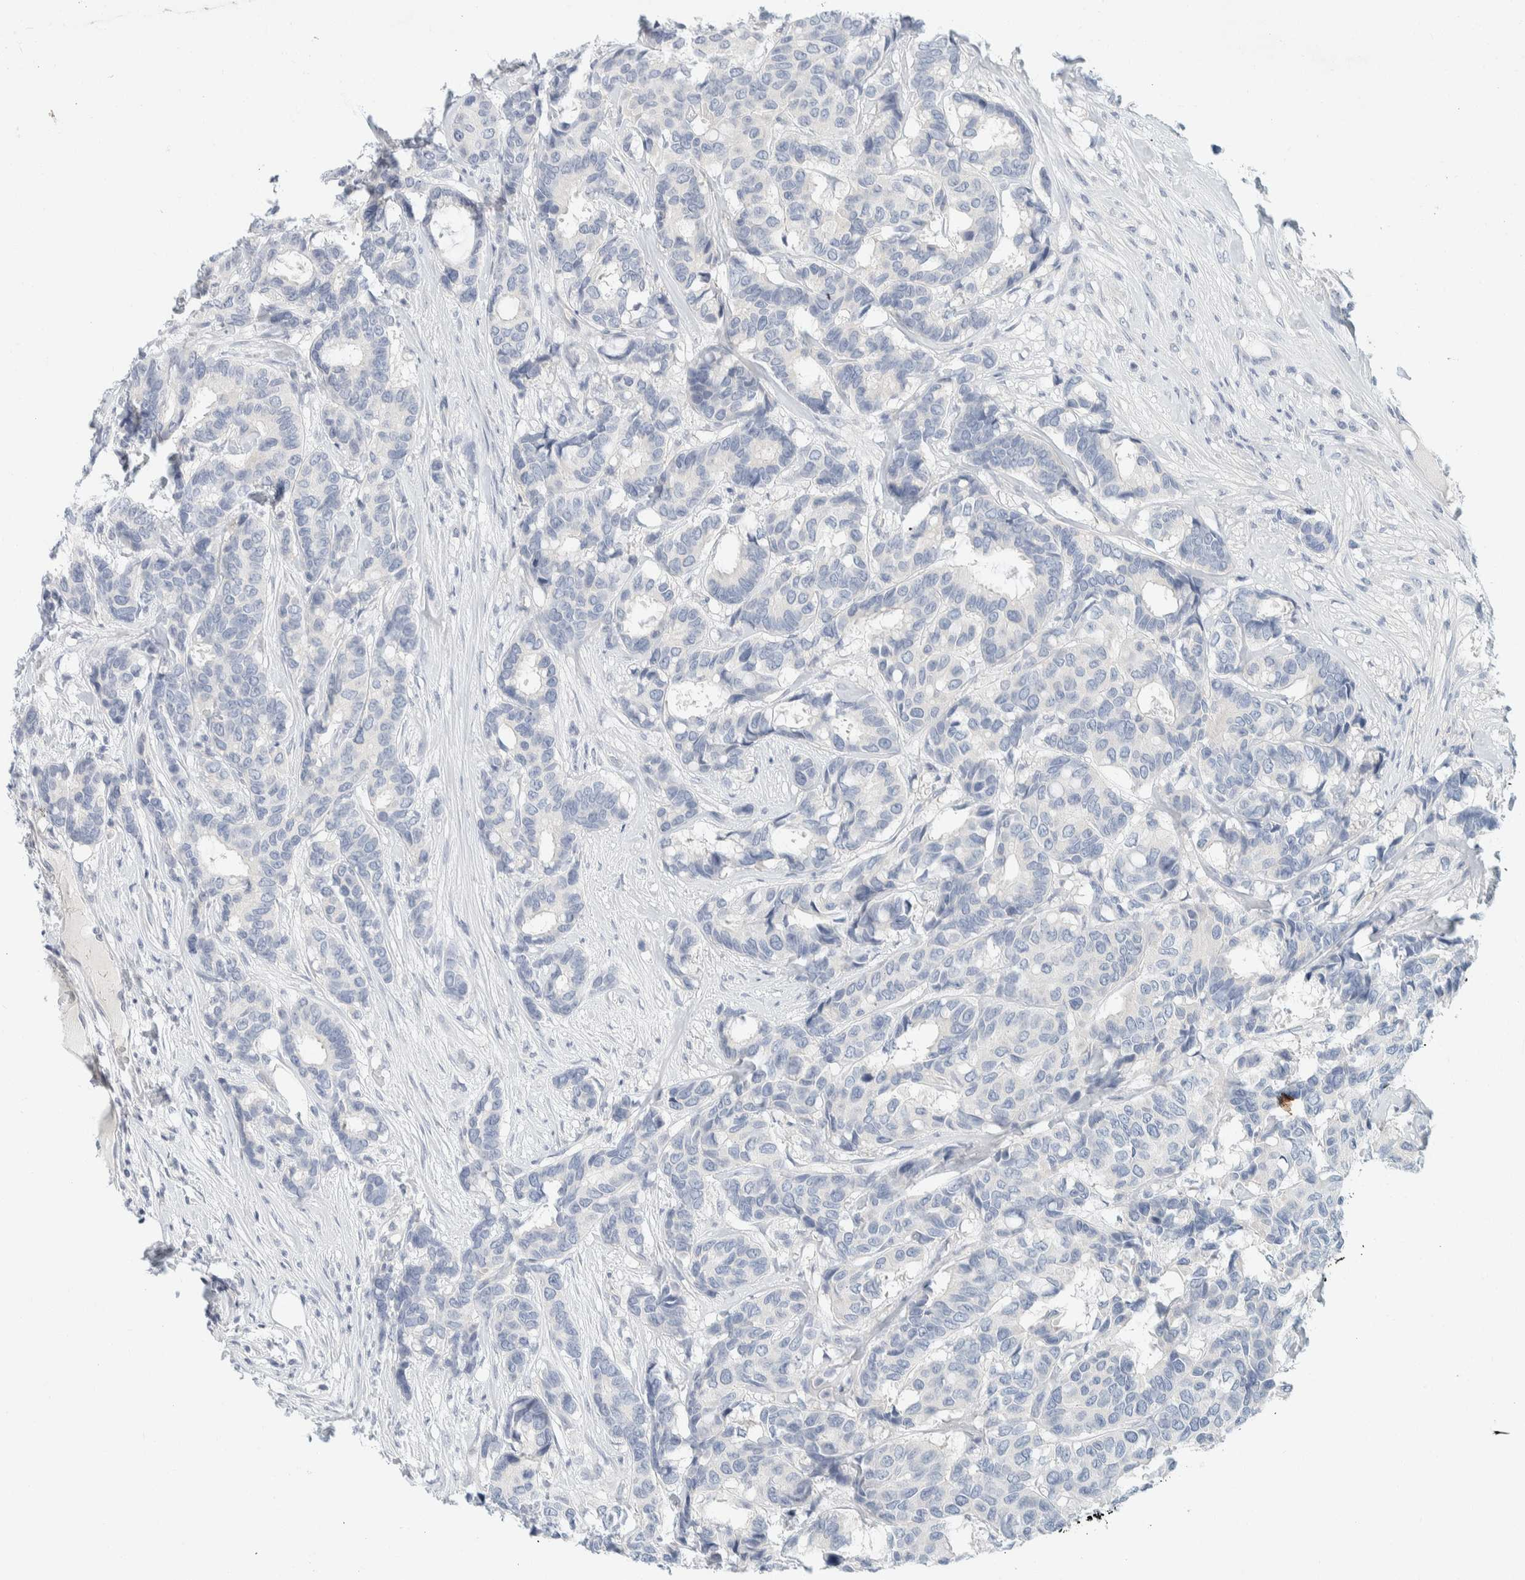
{"staining": {"intensity": "negative", "quantity": "none", "location": "none"}, "tissue": "breast cancer", "cell_type": "Tumor cells", "image_type": "cancer", "snomed": [{"axis": "morphology", "description": "Duct carcinoma"}, {"axis": "topography", "description": "Breast"}], "caption": "Infiltrating ductal carcinoma (breast) was stained to show a protein in brown. There is no significant staining in tumor cells.", "gene": "ALOX12B", "patient": {"sex": "female", "age": 87}}